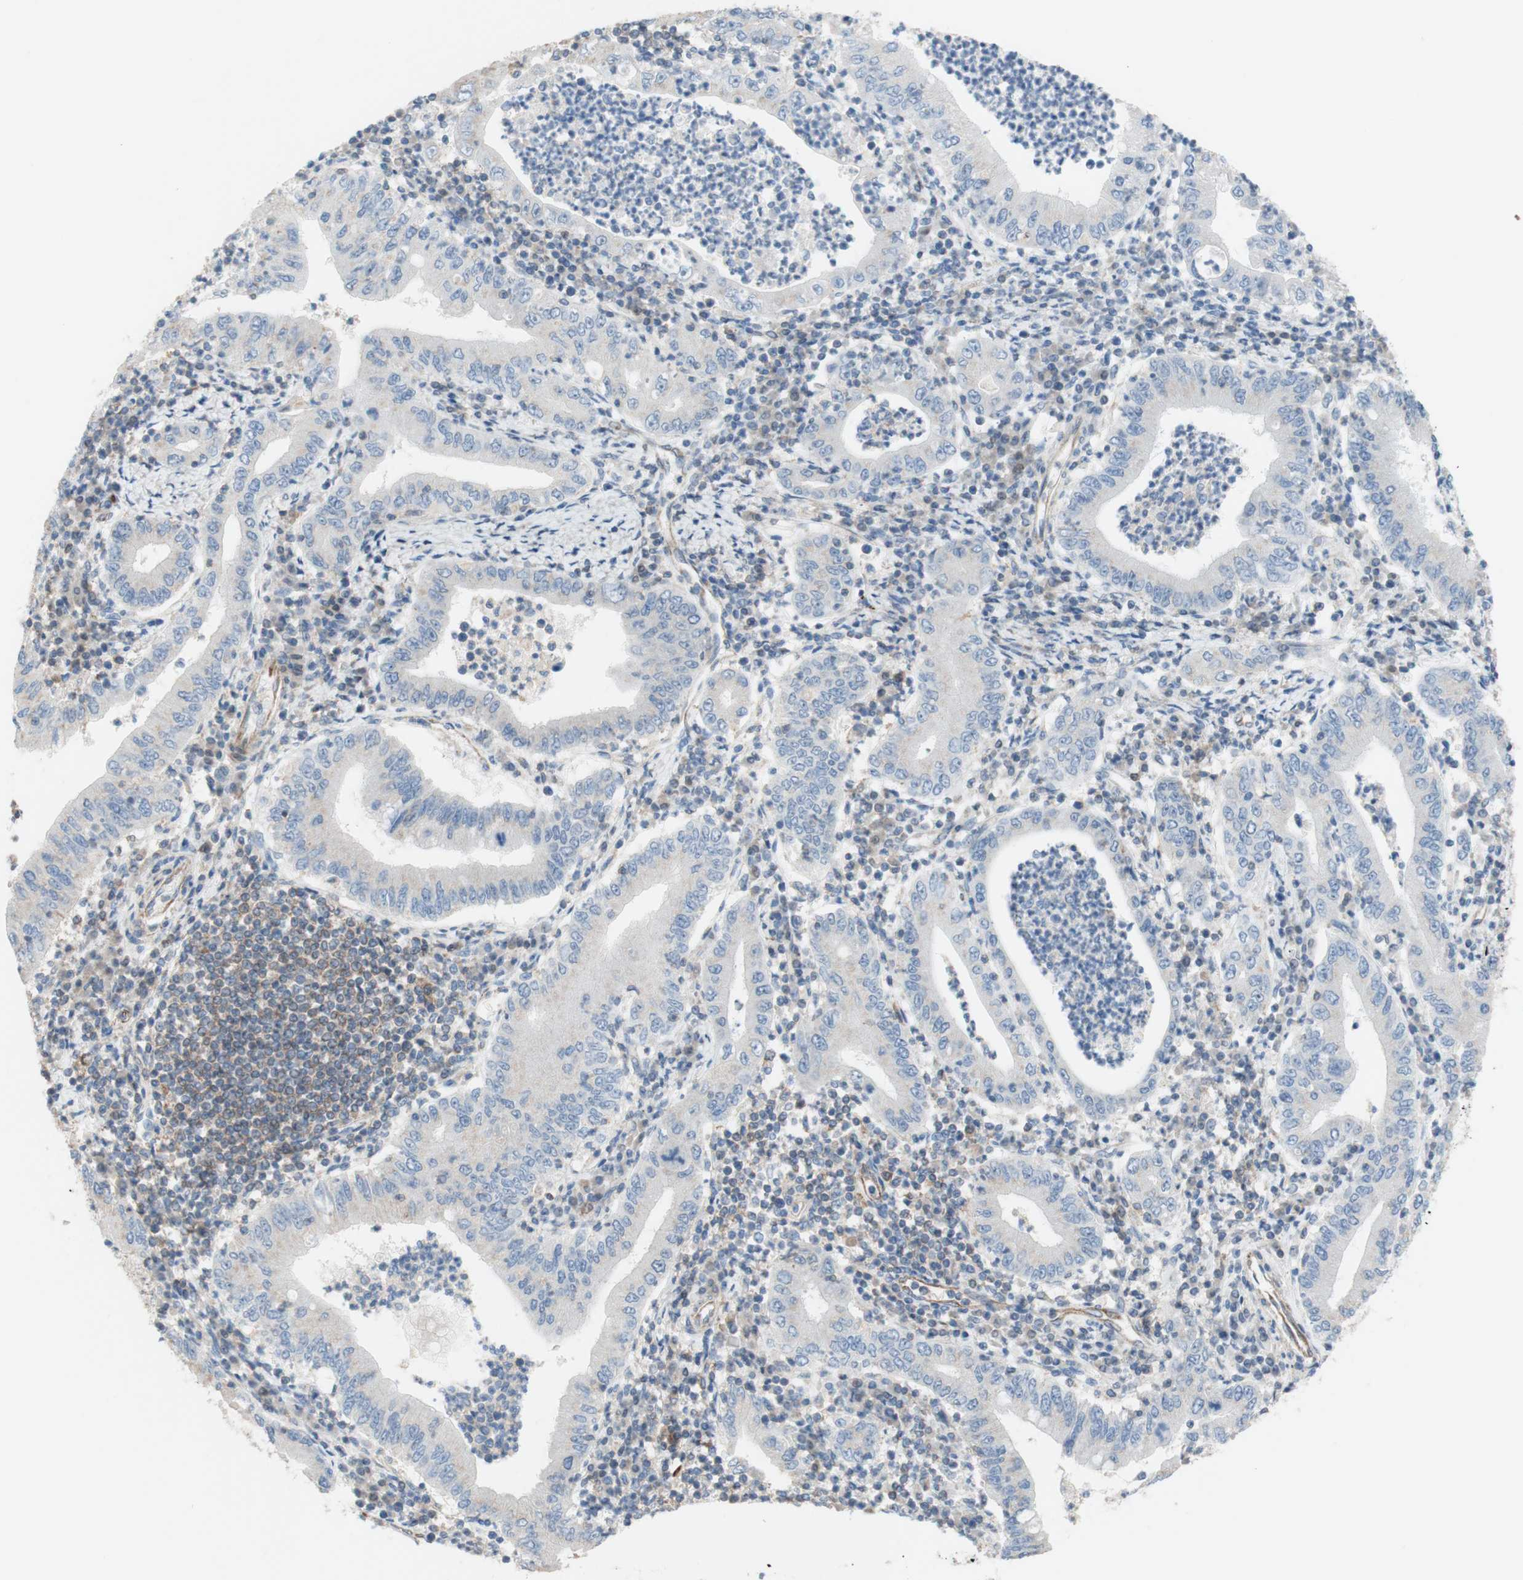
{"staining": {"intensity": "weak", "quantity": ">75%", "location": "cytoplasmic/membranous"}, "tissue": "stomach cancer", "cell_type": "Tumor cells", "image_type": "cancer", "snomed": [{"axis": "morphology", "description": "Normal tissue, NOS"}, {"axis": "morphology", "description": "Adenocarcinoma, NOS"}, {"axis": "topography", "description": "Esophagus"}, {"axis": "topography", "description": "Stomach, upper"}, {"axis": "topography", "description": "Peripheral nerve tissue"}], "caption": "Stomach cancer was stained to show a protein in brown. There is low levels of weak cytoplasmic/membranous staining in about >75% of tumor cells. (DAB (3,3'-diaminobenzidine) IHC, brown staining for protein, blue staining for nuclei).", "gene": "POU2AF1", "patient": {"sex": "male", "age": 62}}